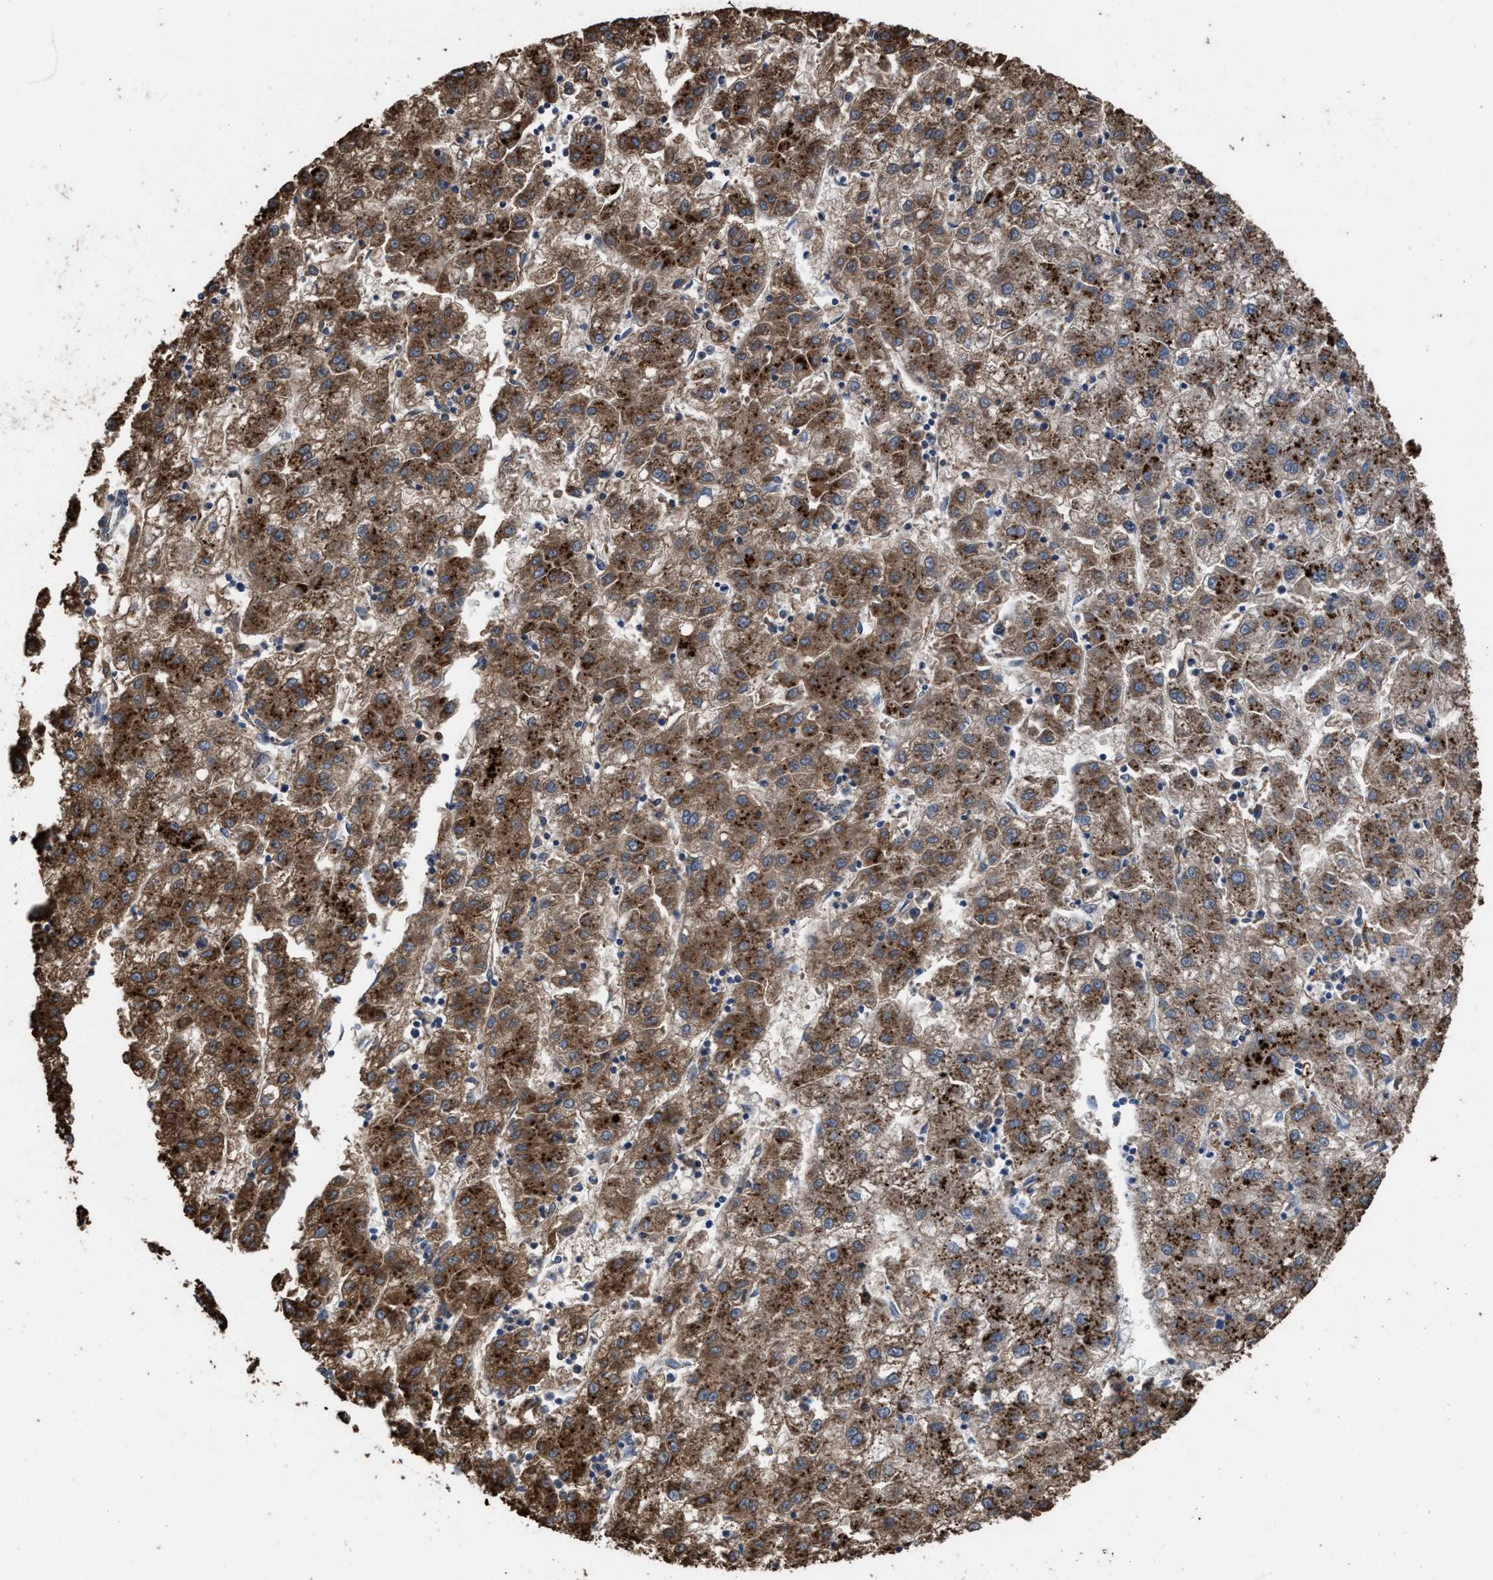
{"staining": {"intensity": "moderate", "quantity": ">75%", "location": "cytoplasmic/membranous"}, "tissue": "liver cancer", "cell_type": "Tumor cells", "image_type": "cancer", "snomed": [{"axis": "morphology", "description": "Carcinoma, Hepatocellular, NOS"}, {"axis": "topography", "description": "Liver"}], "caption": "Immunohistochemical staining of human hepatocellular carcinoma (liver) demonstrates medium levels of moderate cytoplasmic/membranous protein staining in approximately >75% of tumor cells.", "gene": "ELMO3", "patient": {"sex": "male", "age": 72}}